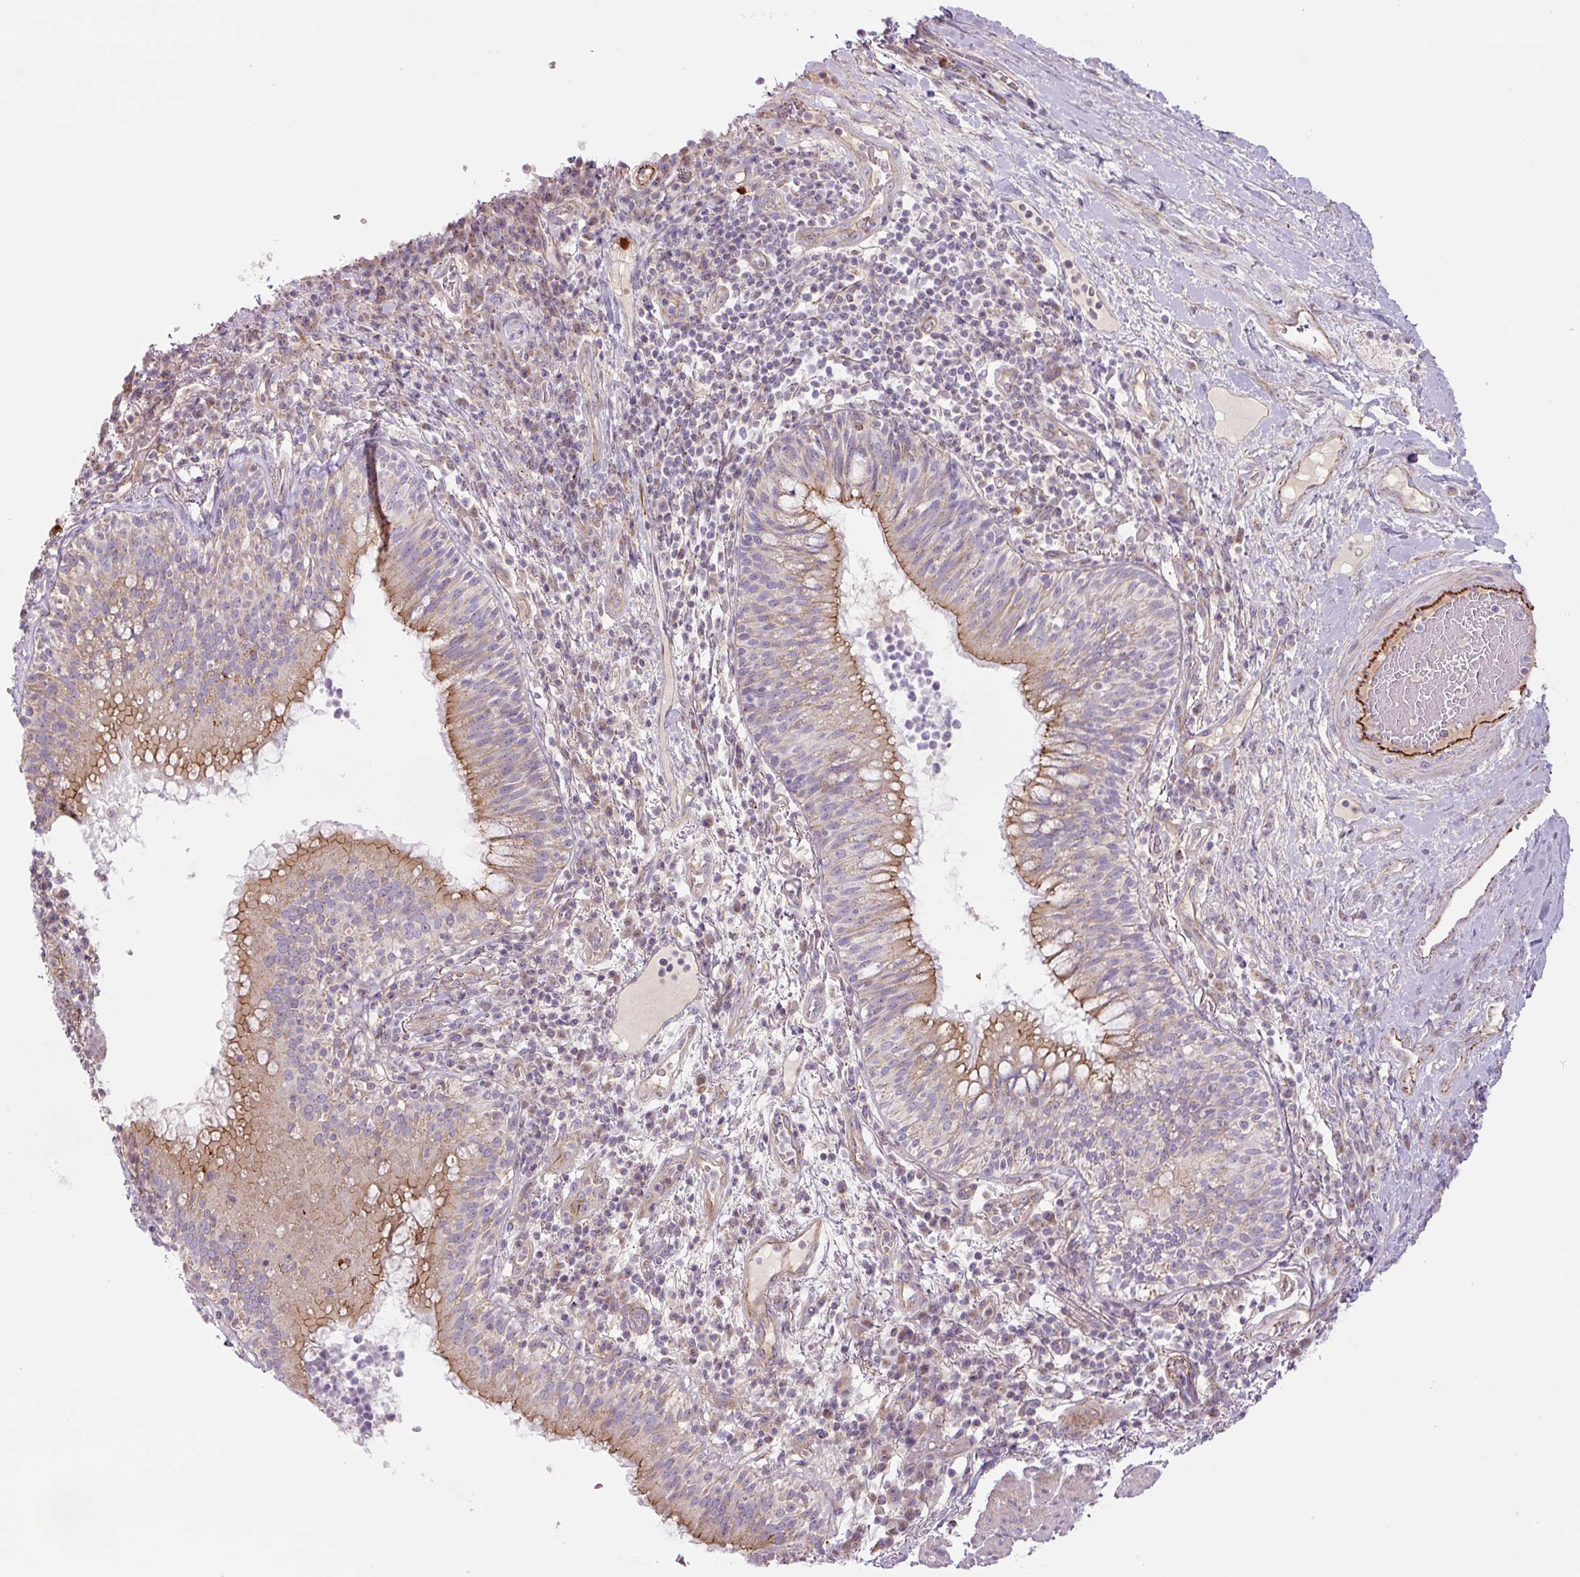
{"staining": {"intensity": "moderate", "quantity": "25%-75%", "location": "cytoplasmic/membranous"}, "tissue": "bronchus", "cell_type": "Respiratory epithelial cells", "image_type": "normal", "snomed": [{"axis": "morphology", "description": "Normal tissue, NOS"}, {"axis": "topography", "description": "Cartilage tissue"}, {"axis": "topography", "description": "Bronchus"}], "caption": "DAB (3,3'-diaminobenzidine) immunohistochemical staining of normal human bronchus reveals moderate cytoplasmic/membranous protein staining in about 25%-75% of respiratory epithelial cells. (DAB (3,3'-diaminobenzidine) IHC with brightfield microscopy, high magnification).", "gene": "CCNI2", "patient": {"sex": "male", "age": 56}}